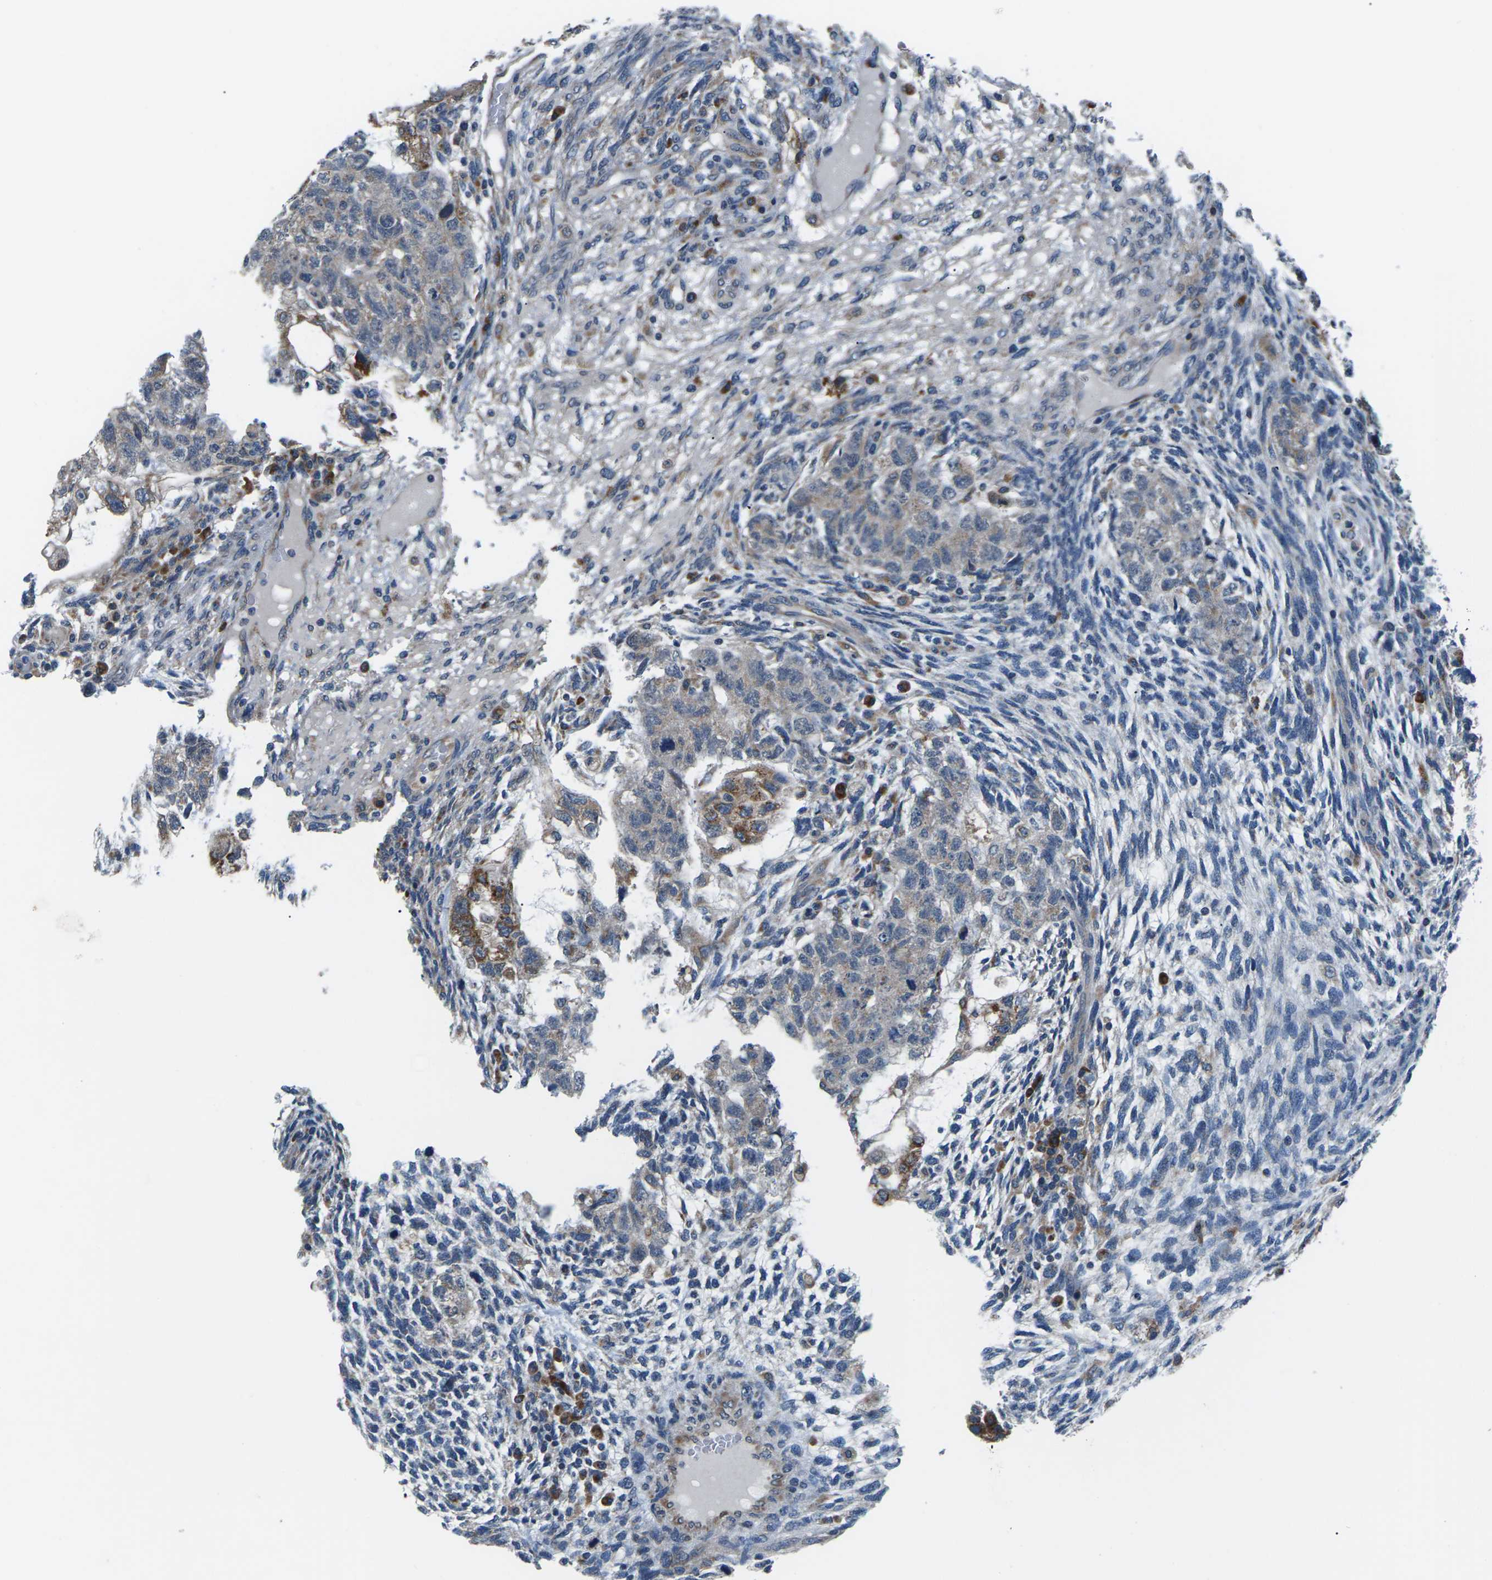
{"staining": {"intensity": "moderate", "quantity": "<25%", "location": "cytoplasmic/membranous"}, "tissue": "testis cancer", "cell_type": "Tumor cells", "image_type": "cancer", "snomed": [{"axis": "morphology", "description": "Normal tissue, NOS"}, {"axis": "morphology", "description": "Carcinoma, Embryonal, NOS"}, {"axis": "topography", "description": "Testis"}], "caption": "This histopathology image shows testis cancer stained with immunohistochemistry (IHC) to label a protein in brown. The cytoplasmic/membranous of tumor cells show moderate positivity for the protein. Nuclei are counter-stained blue.", "gene": "GABRP", "patient": {"sex": "male", "age": 36}}